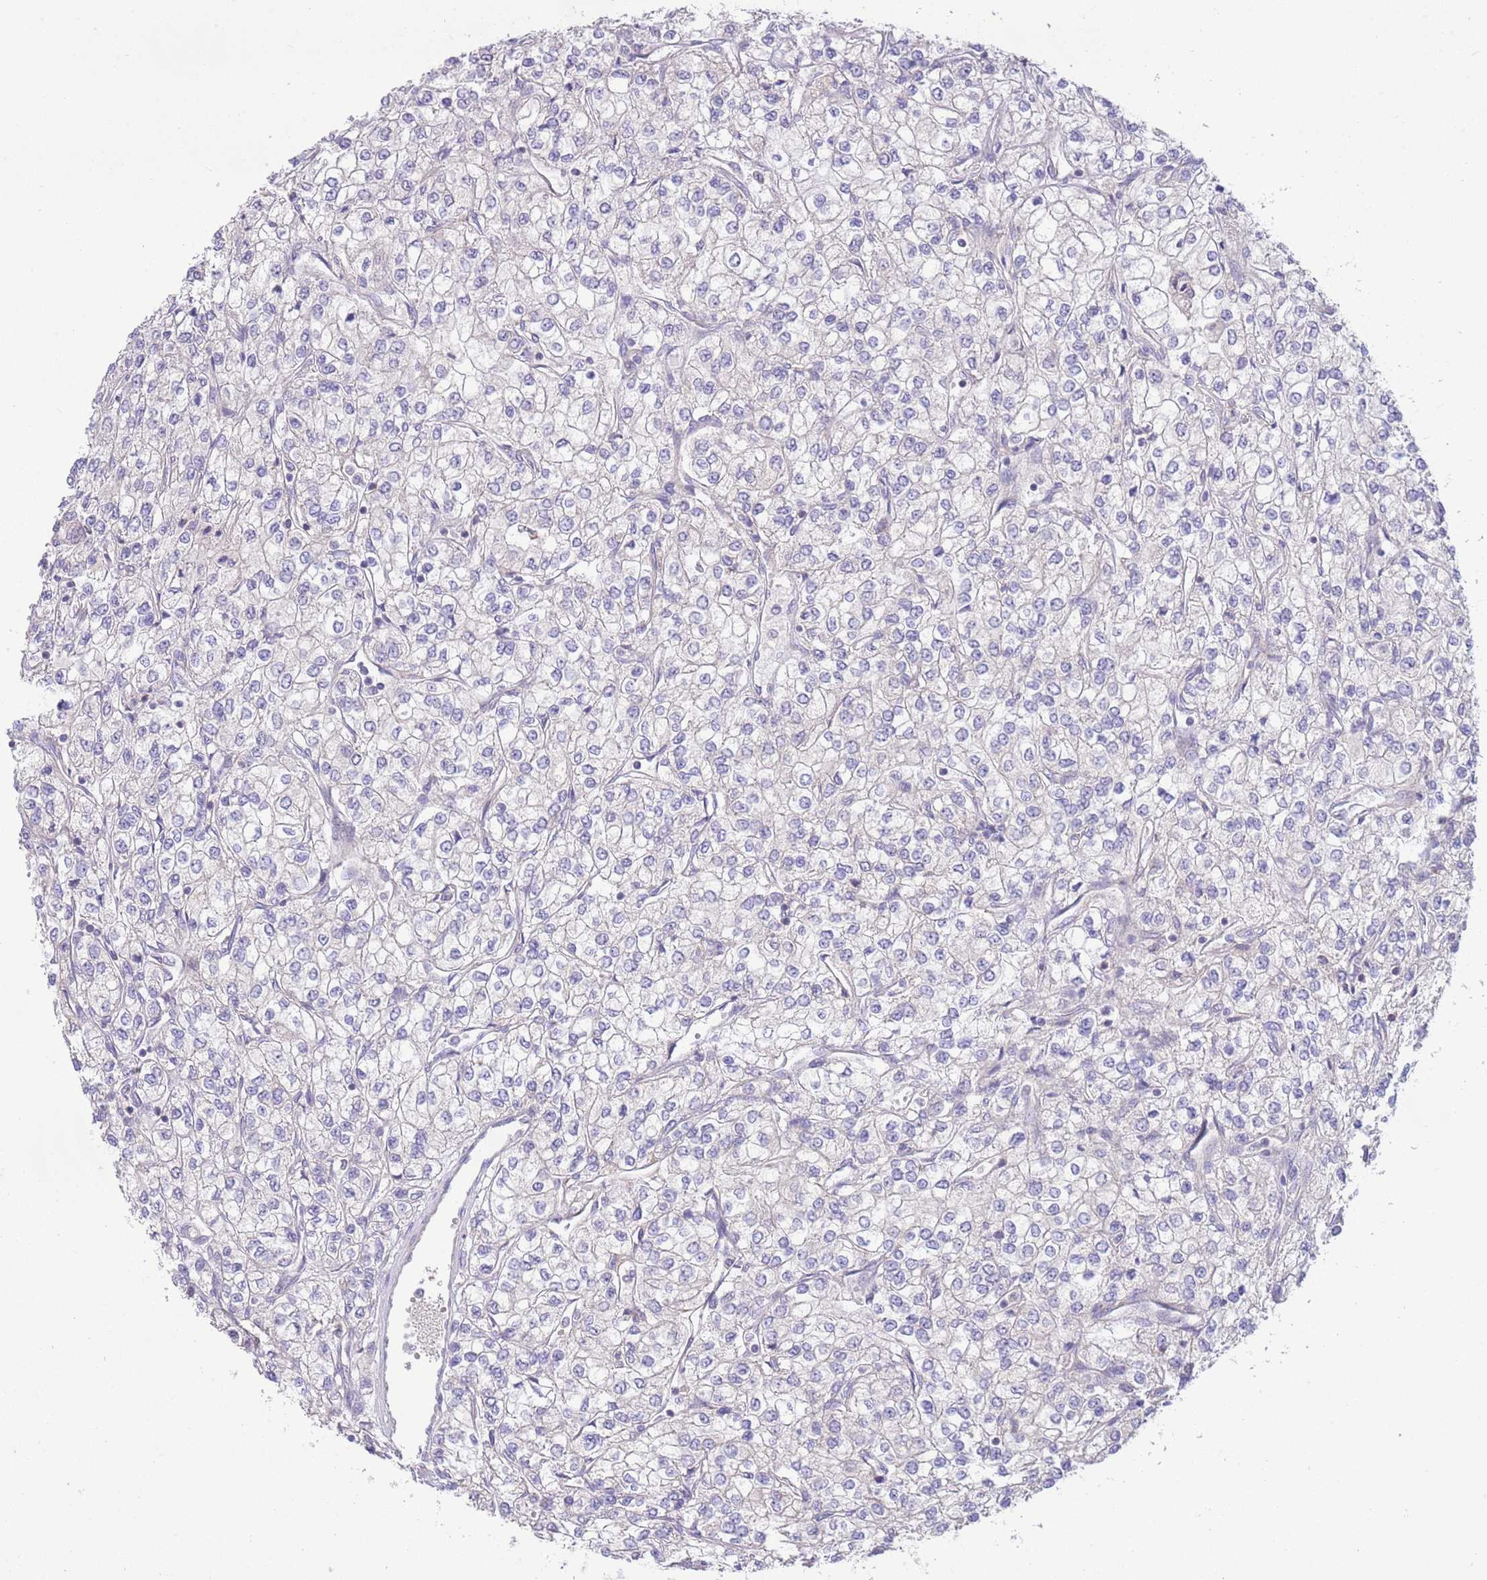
{"staining": {"intensity": "negative", "quantity": "none", "location": "none"}, "tissue": "renal cancer", "cell_type": "Tumor cells", "image_type": "cancer", "snomed": [{"axis": "morphology", "description": "Adenocarcinoma, NOS"}, {"axis": "topography", "description": "Kidney"}], "caption": "Tumor cells show no significant staining in adenocarcinoma (renal).", "gene": "TOMM5", "patient": {"sex": "male", "age": 80}}